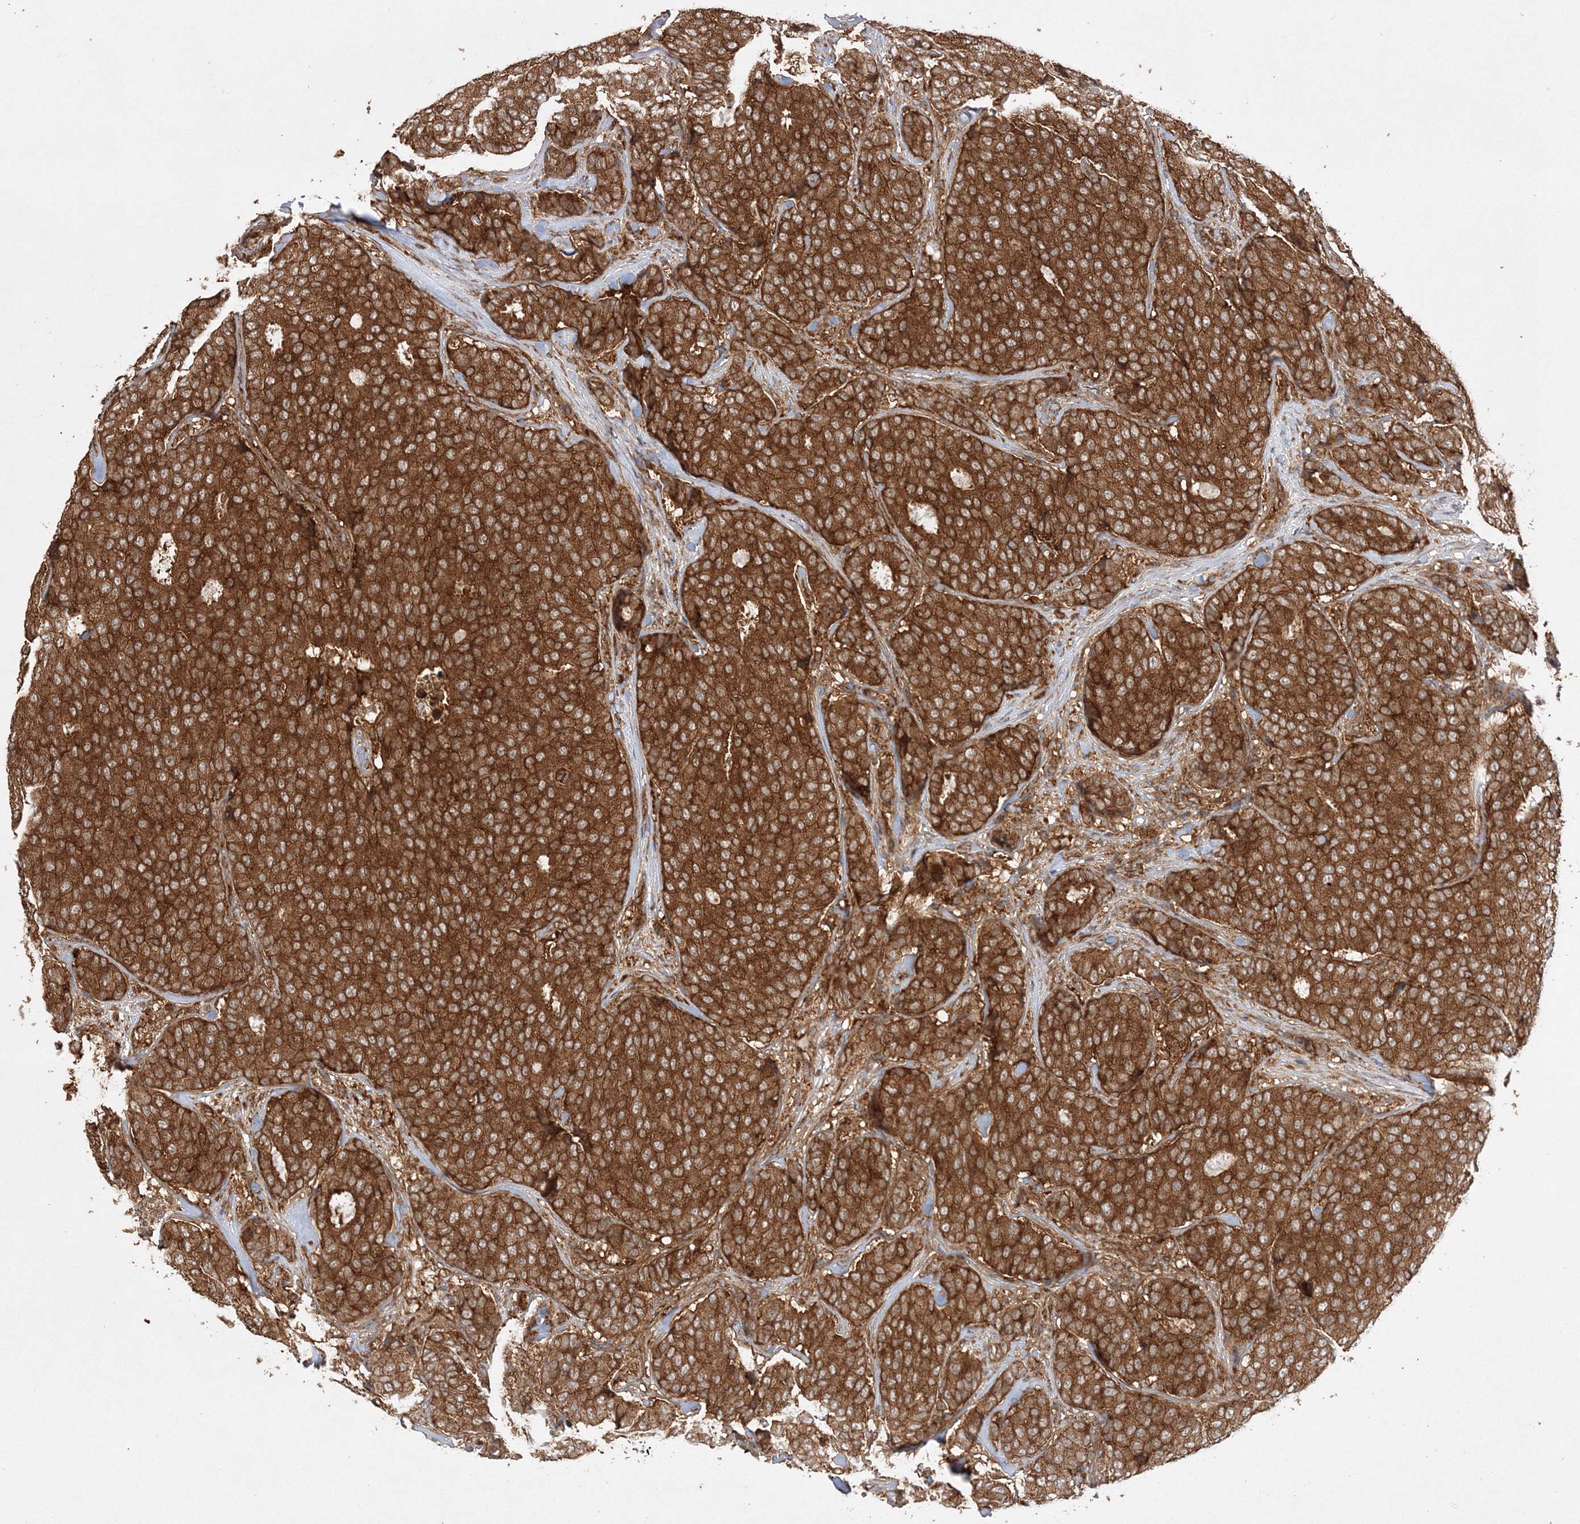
{"staining": {"intensity": "strong", "quantity": ">75%", "location": "cytoplasmic/membranous"}, "tissue": "breast cancer", "cell_type": "Tumor cells", "image_type": "cancer", "snomed": [{"axis": "morphology", "description": "Duct carcinoma"}, {"axis": "topography", "description": "Breast"}], "caption": "An immunohistochemistry (IHC) histopathology image of neoplastic tissue is shown. Protein staining in brown highlights strong cytoplasmic/membranous positivity in infiltrating ductal carcinoma (breast) within tumor cells. (Brightfield microscopy of DAB IHC at high magnification).", "gene": "WDR37", "patient": {"sex": "female", "age": 75}}